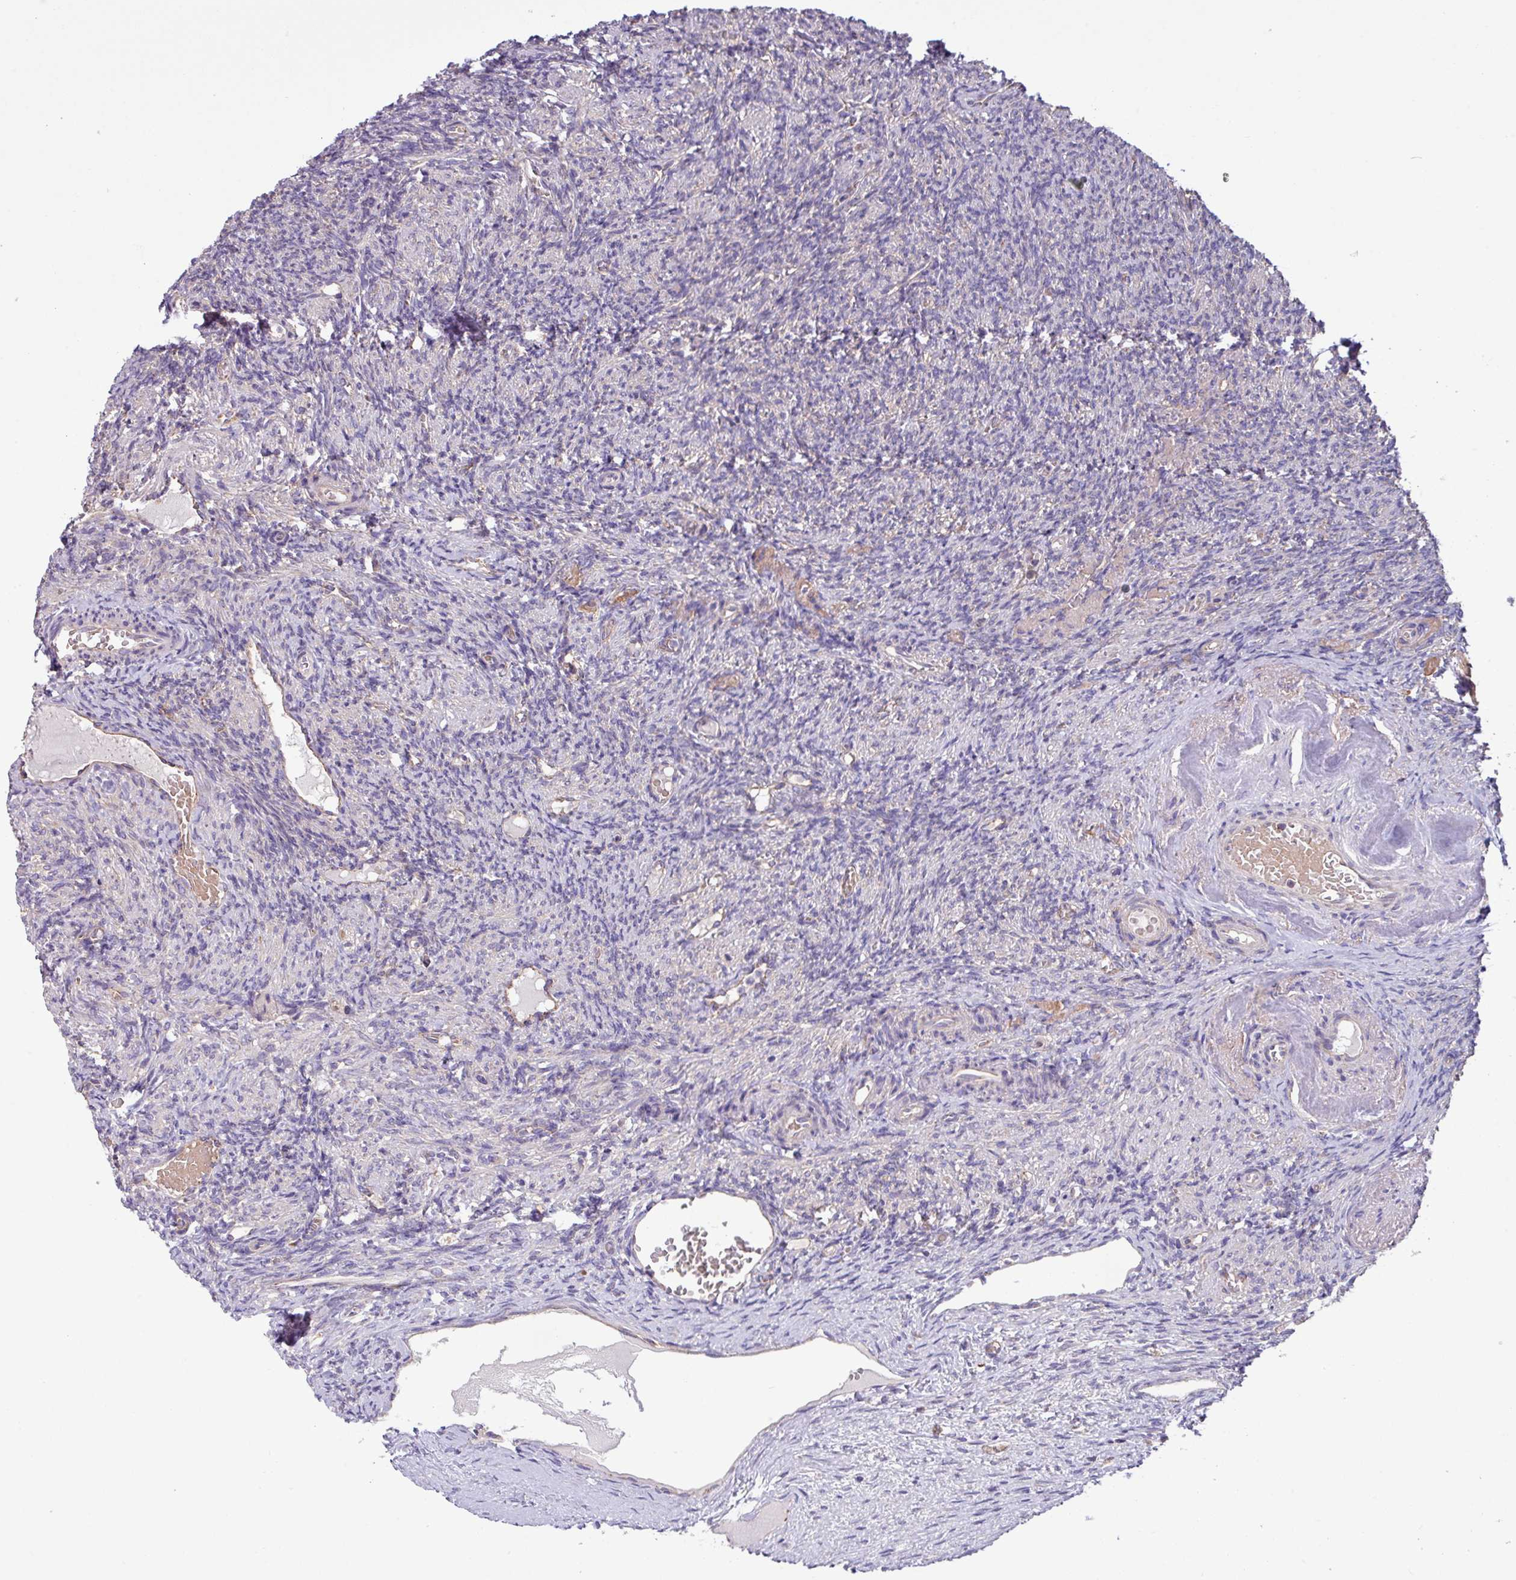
{"staining": {"intensity": "weak", "quantity": ">75%", "location": "cytoplasmic/membranous"}, "tissue": "ovary", "cell_type": "Follicle cells", "image_type": "normal", "snomed": [{"axis": "morphology", "description": "Normal tissue, NOS"}, {"axis": "topography", "description": "Ovary"}], "caption": "Immunohistochemistry (IHC) histopathology image of unremarkable ovary: human ovary stained using immunohistochemistry (IHC) shows low levels of weak protein expression localized specifically in the cytoplasmic/membranous of follicle cells, appearing as a cytoplasmic/membranous brown color.", "gene": "PPM1J", "patient": {"sex": "female", "age": 51}}